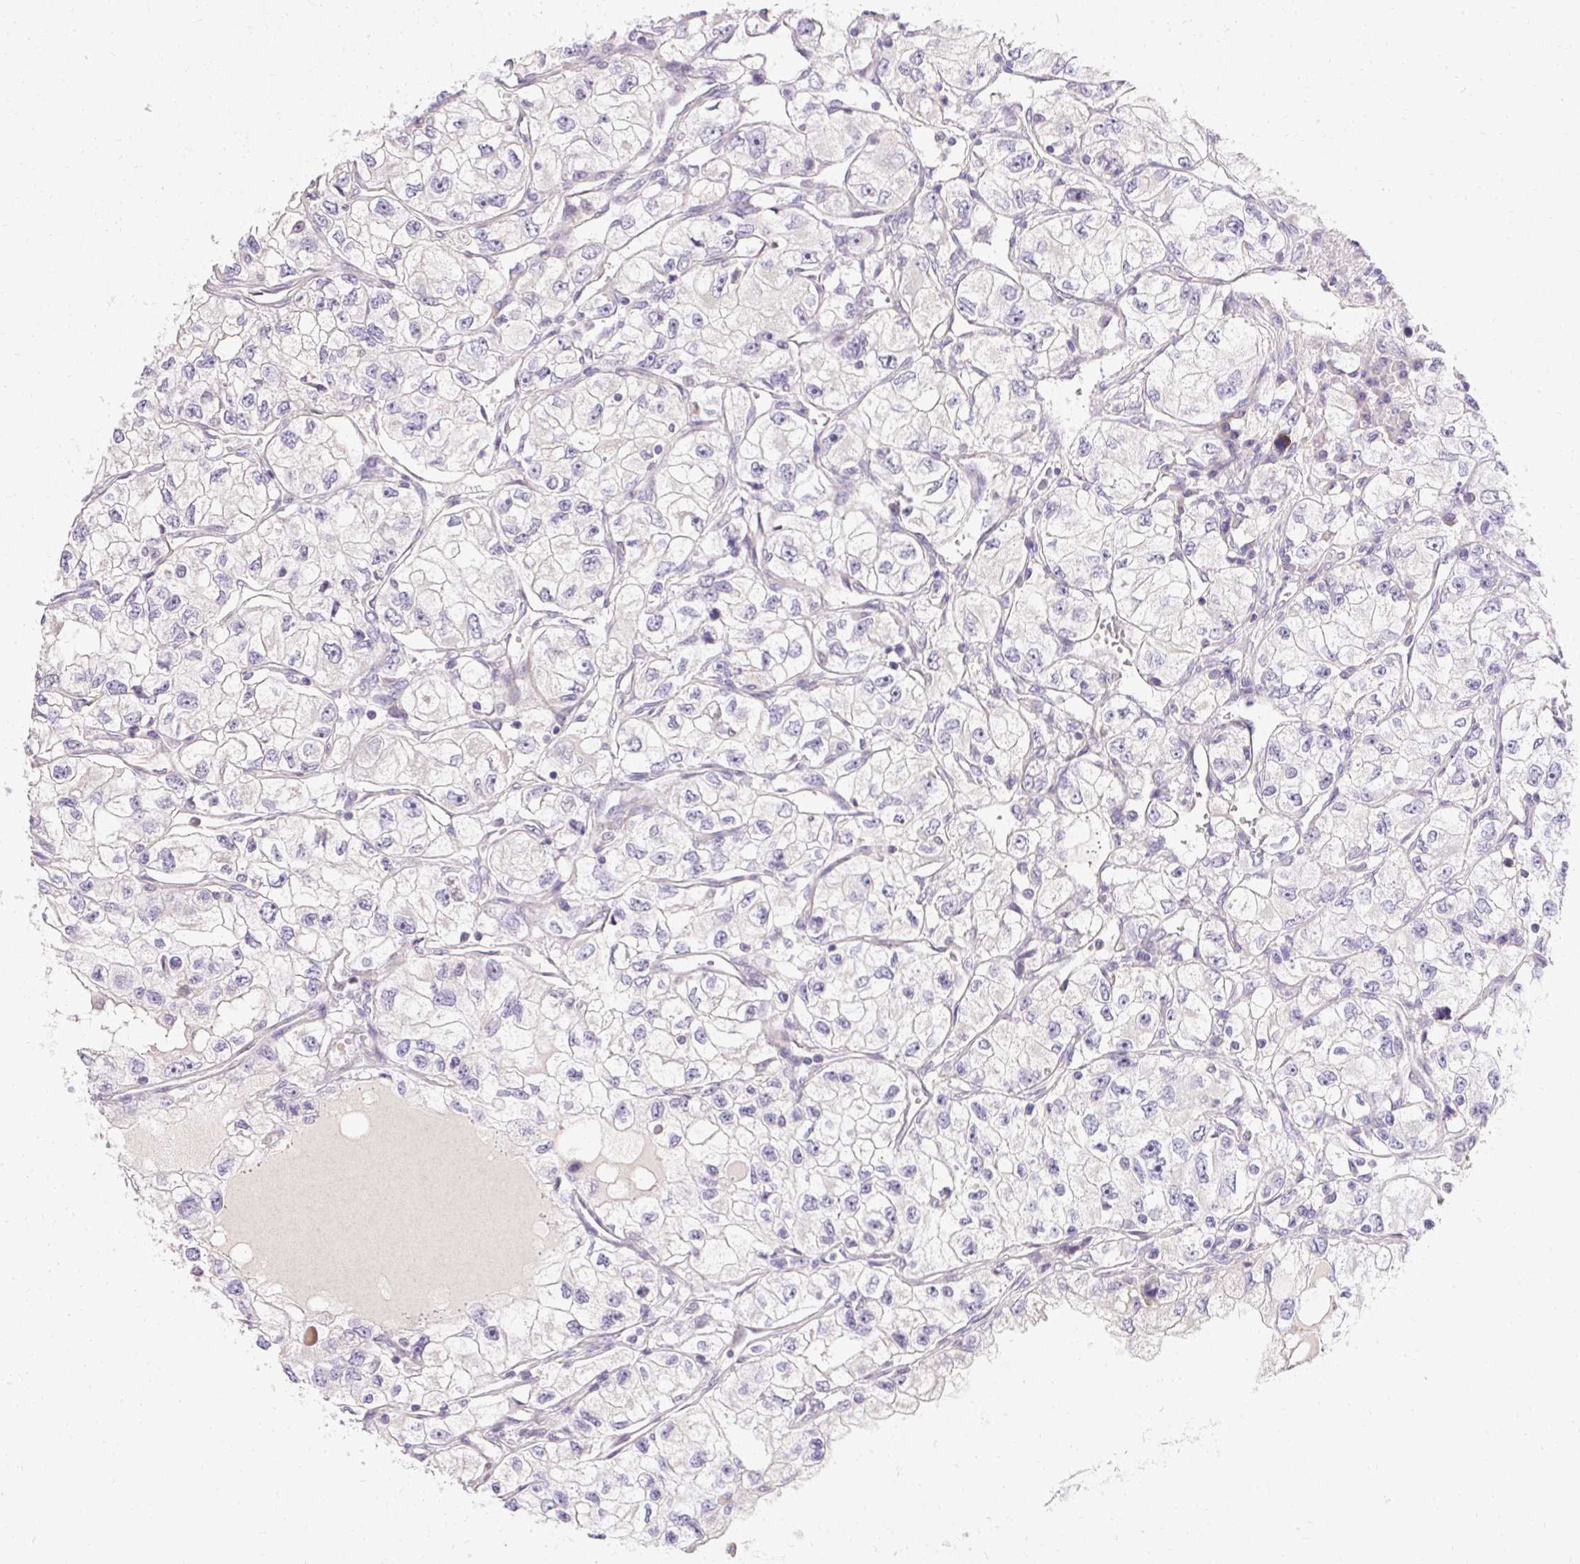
{"staining": {"intensity": "negative", "quantity": "none", "location": "none"}, "tissue": "renal cancer", "cell_type": "Tumor cells", "image_type": "cancer", "snomed": [{"axis": "morphology", "description": "Adenocarcinoma, NOS"}, {"axis": "topography", "description": "Kidney"}], "caption": "An image of renal adenocarcinoma stained for a protein reveals no brown staining in tumor cells.", "gene": "TRIP13", "patient": {"sex": "female", "age": 59}}